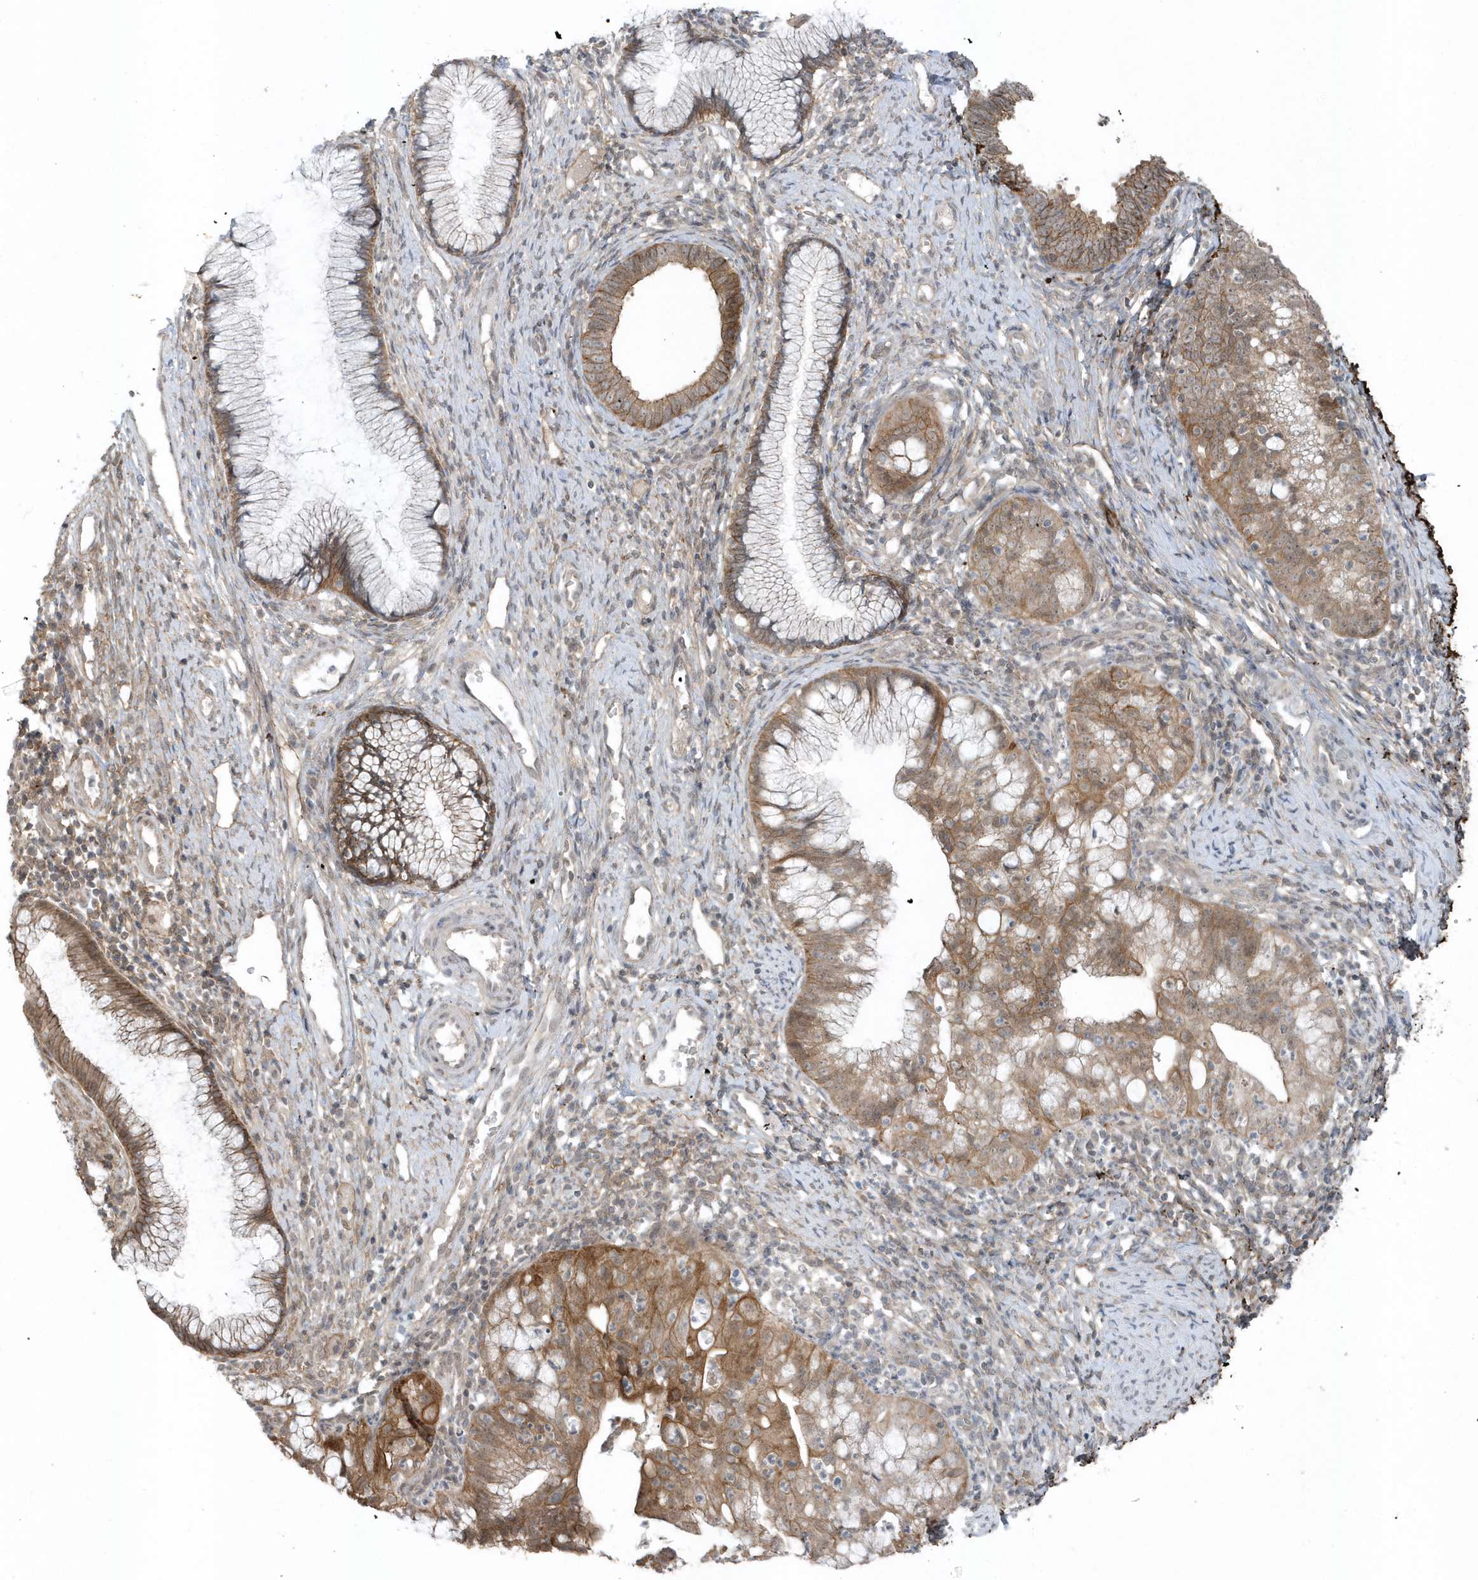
{"staining": {"intensity": "moderate", "quantity": ">75%", "location": "cytoplasmic/membranous"}, "tissue": "cervical cancer", "cell_type": "Tumor cells", "image_type": "cancer", "snomed": [{"axis": "morphology", "description": "Adenocarcinoma, NOS"}, {"axis": "topography", "description": "Cervix"}], "caption": "Immunohistochemical staining of adenocarcinoma (cervical) demonstrates moderate cytoplasmic/membranous protein staining in approximately >75% of tumor cells. (DAB (3,3'-diaminobenzidine) IHC with brightfield microscopy, high magnification).", "gene": "PARD3B", "patient": {"sex": "female", "age": 36}}